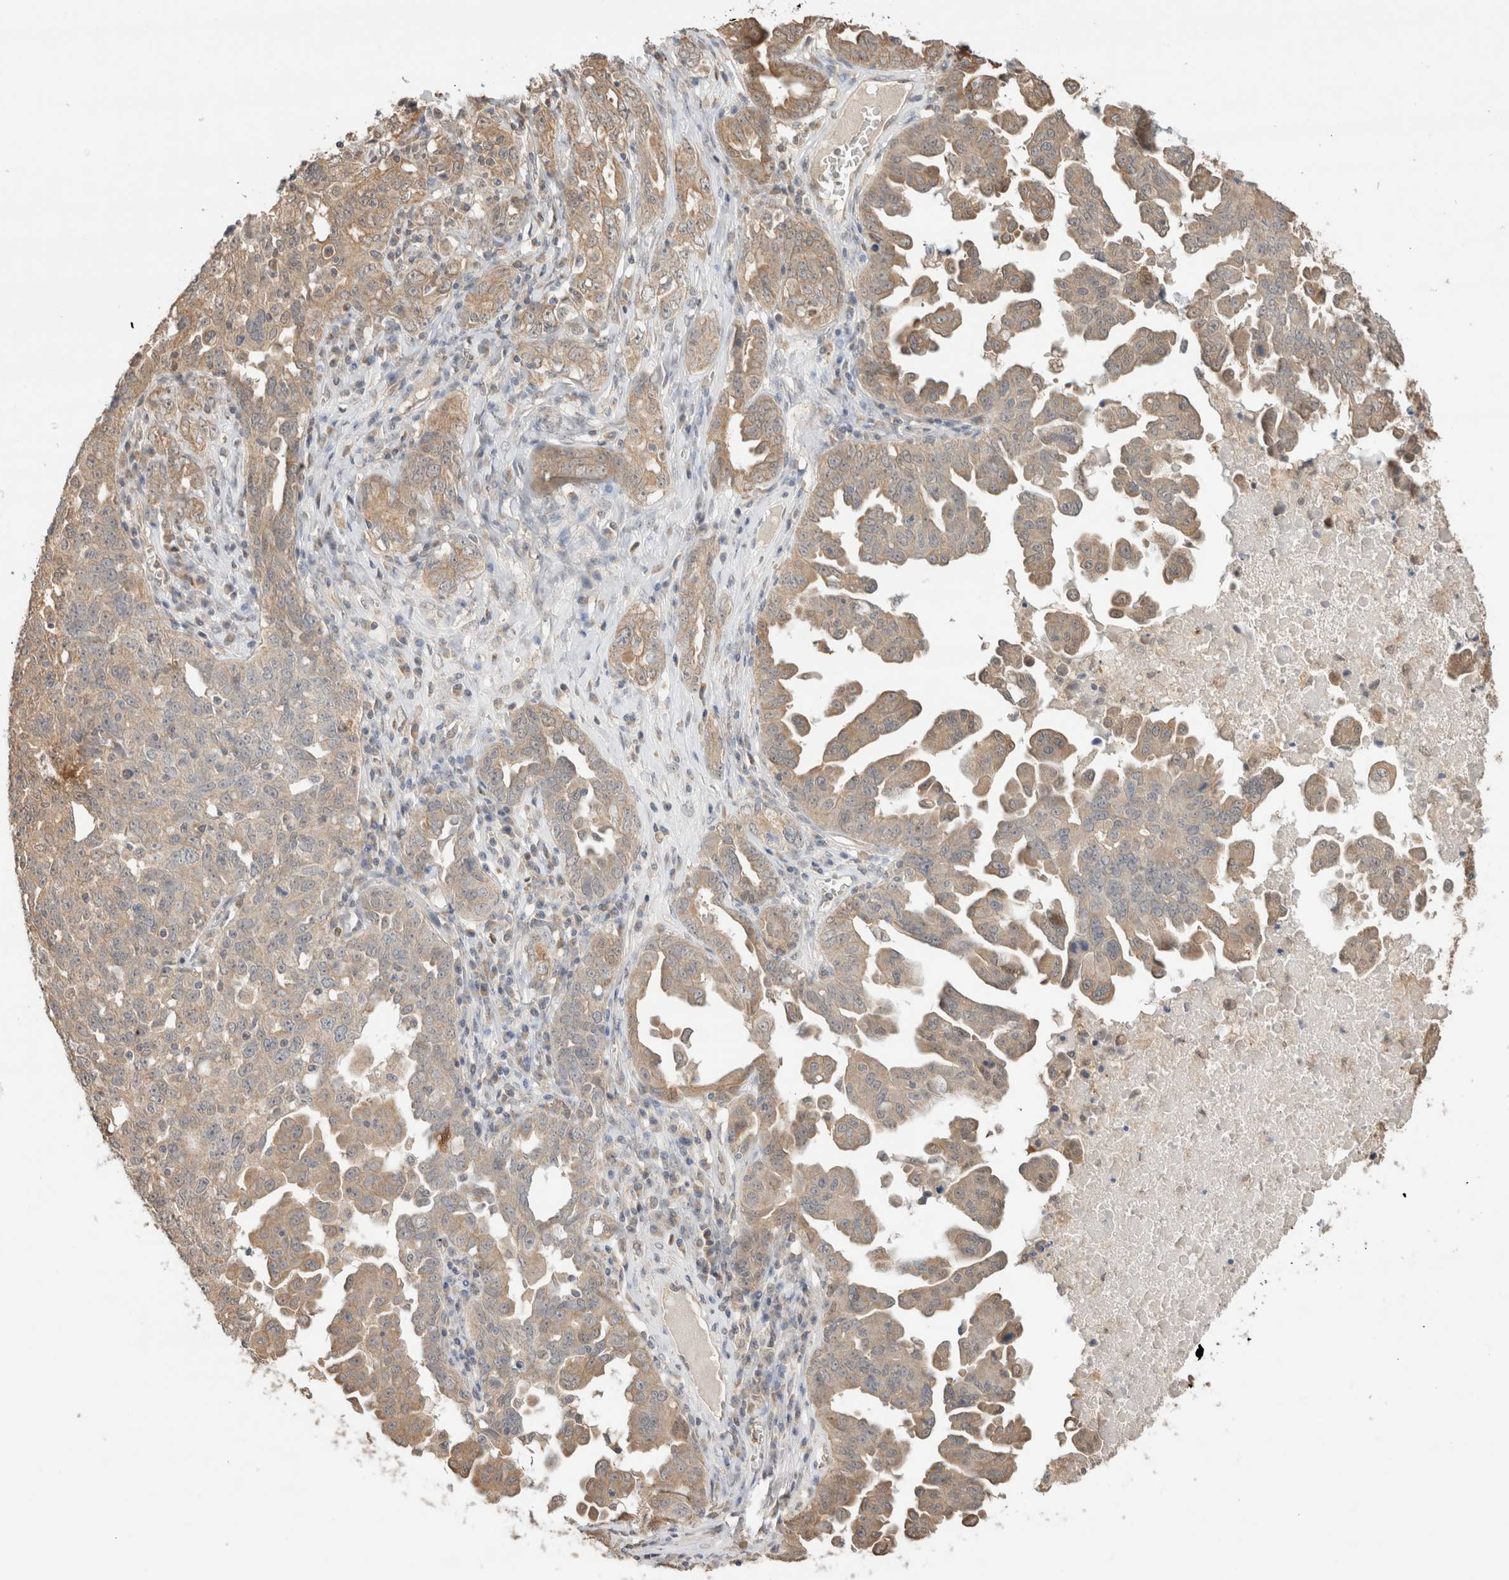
{"staining": {"intensity": "weak", "quantity": ">75%", "location": "cytoplasmic/membranous"}, "tissue": "ovarian cancer", "cell_type": "Tumor cells", "image_type": "cancer", "snomed": [{"axis": "morphology", "description": "Carcinoma, endometroid"}, {"axis": "topography", "description": "Ovary"}], "caption": "This is a micrograph of IHC staining of ovarian endometroid carcinoma, which shows weak staining in the cytoplasmic/membranous of tumor cells.", "gene": "CA13", "patient": {"sex": "female", "age": 62}}